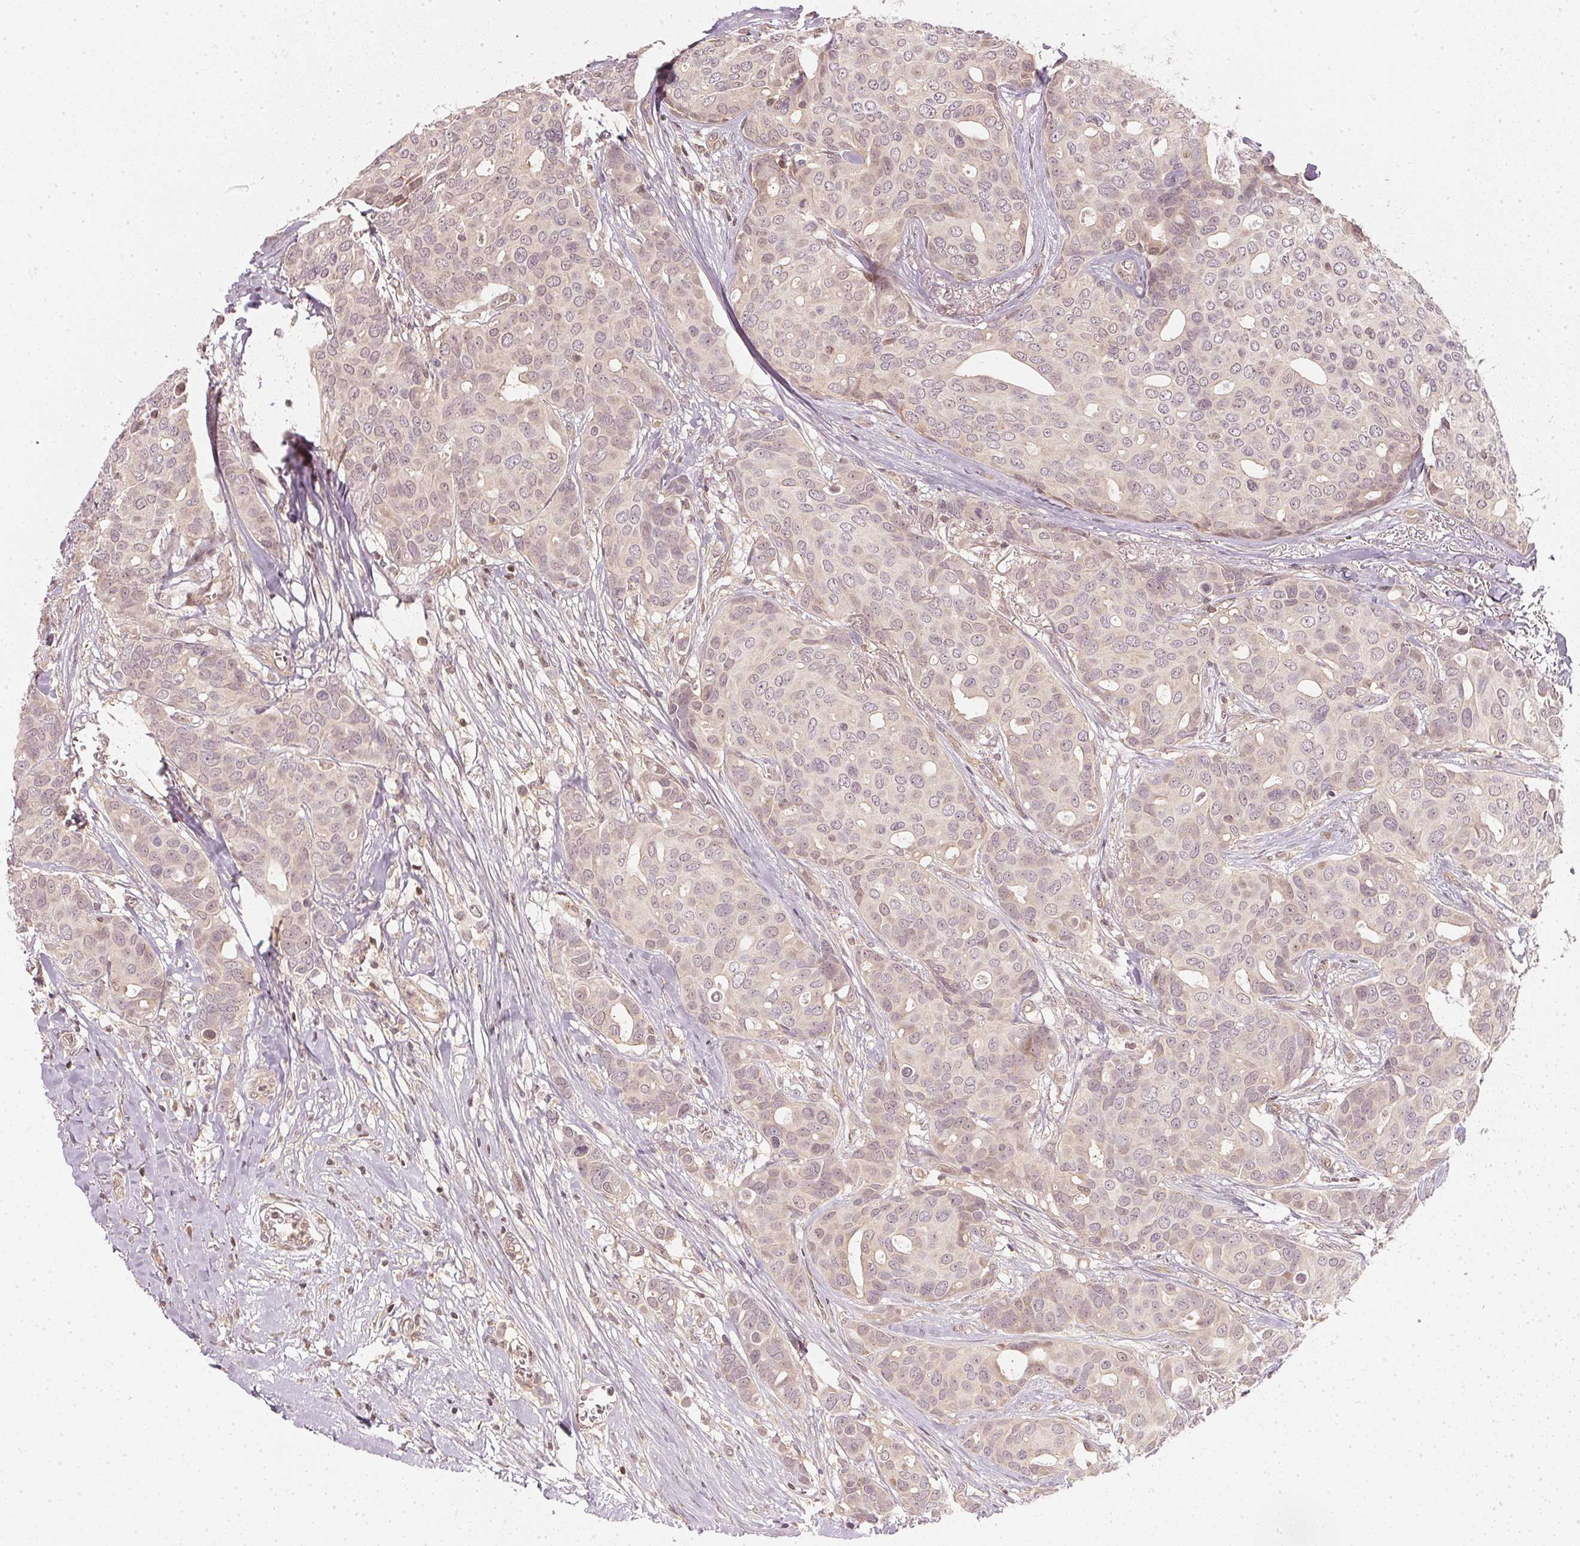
{"staining": {"intensity": "weak", "quantity": "<25%", "location": "nuclear"}, "tissue": "breast cancer", "cell_type": "Tumor cells", "image_type": "cancer", "snomed": [{"axis": "morphology", "description": "Duct carcinoma"}, {"axis": "topography", "description": "Breast"}], "caption": "Image shows no protein positivity in tumor cells of breast cancer tissue.", "gene": "UBE2L3", "patient": {"sex": "female", "age": 54}}